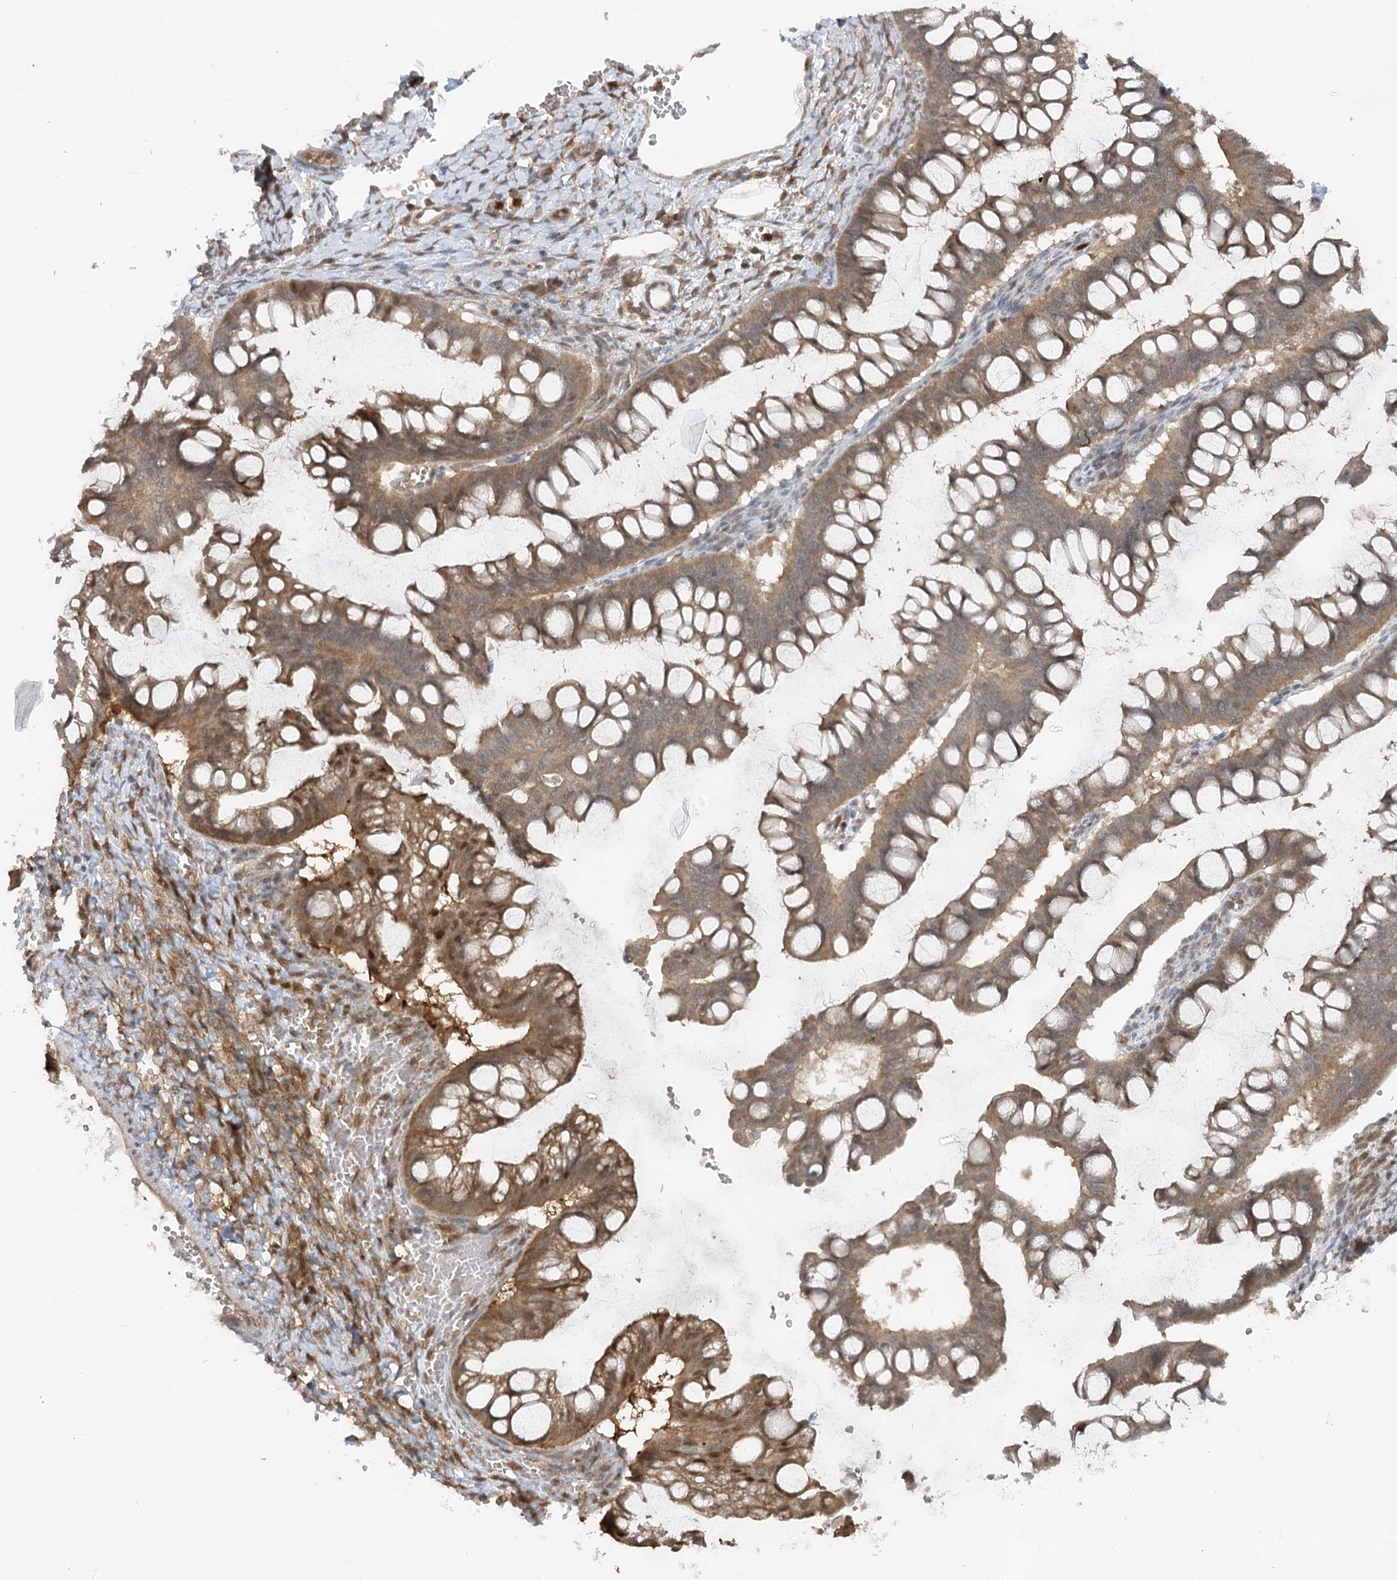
{"staining": {"intensity": "moderate", "quantity": ">75%", "location": "cytoplasmic/membranous,nuclear"}, "tissue": "ovarian cancer", "cell_type": "Tumor cells", "image_type": "cancer", "snomed": [{"axis": "morphology", "description": "Cystadenocarcinoma, mucinous, NOS"}, {"axis": "topography", "description": "Ovary"}], "caption": "A high-resolution micrograph shows immunohistochemistry staining of ovarian cancer (mucinous cystadenocarcinoma), which reveals moderate cytoplasmic/membranous and nuclear staining in about >75% of tumor cells.", "gene": "GBE1", "patient": {"sex": "female", "age": 73}}